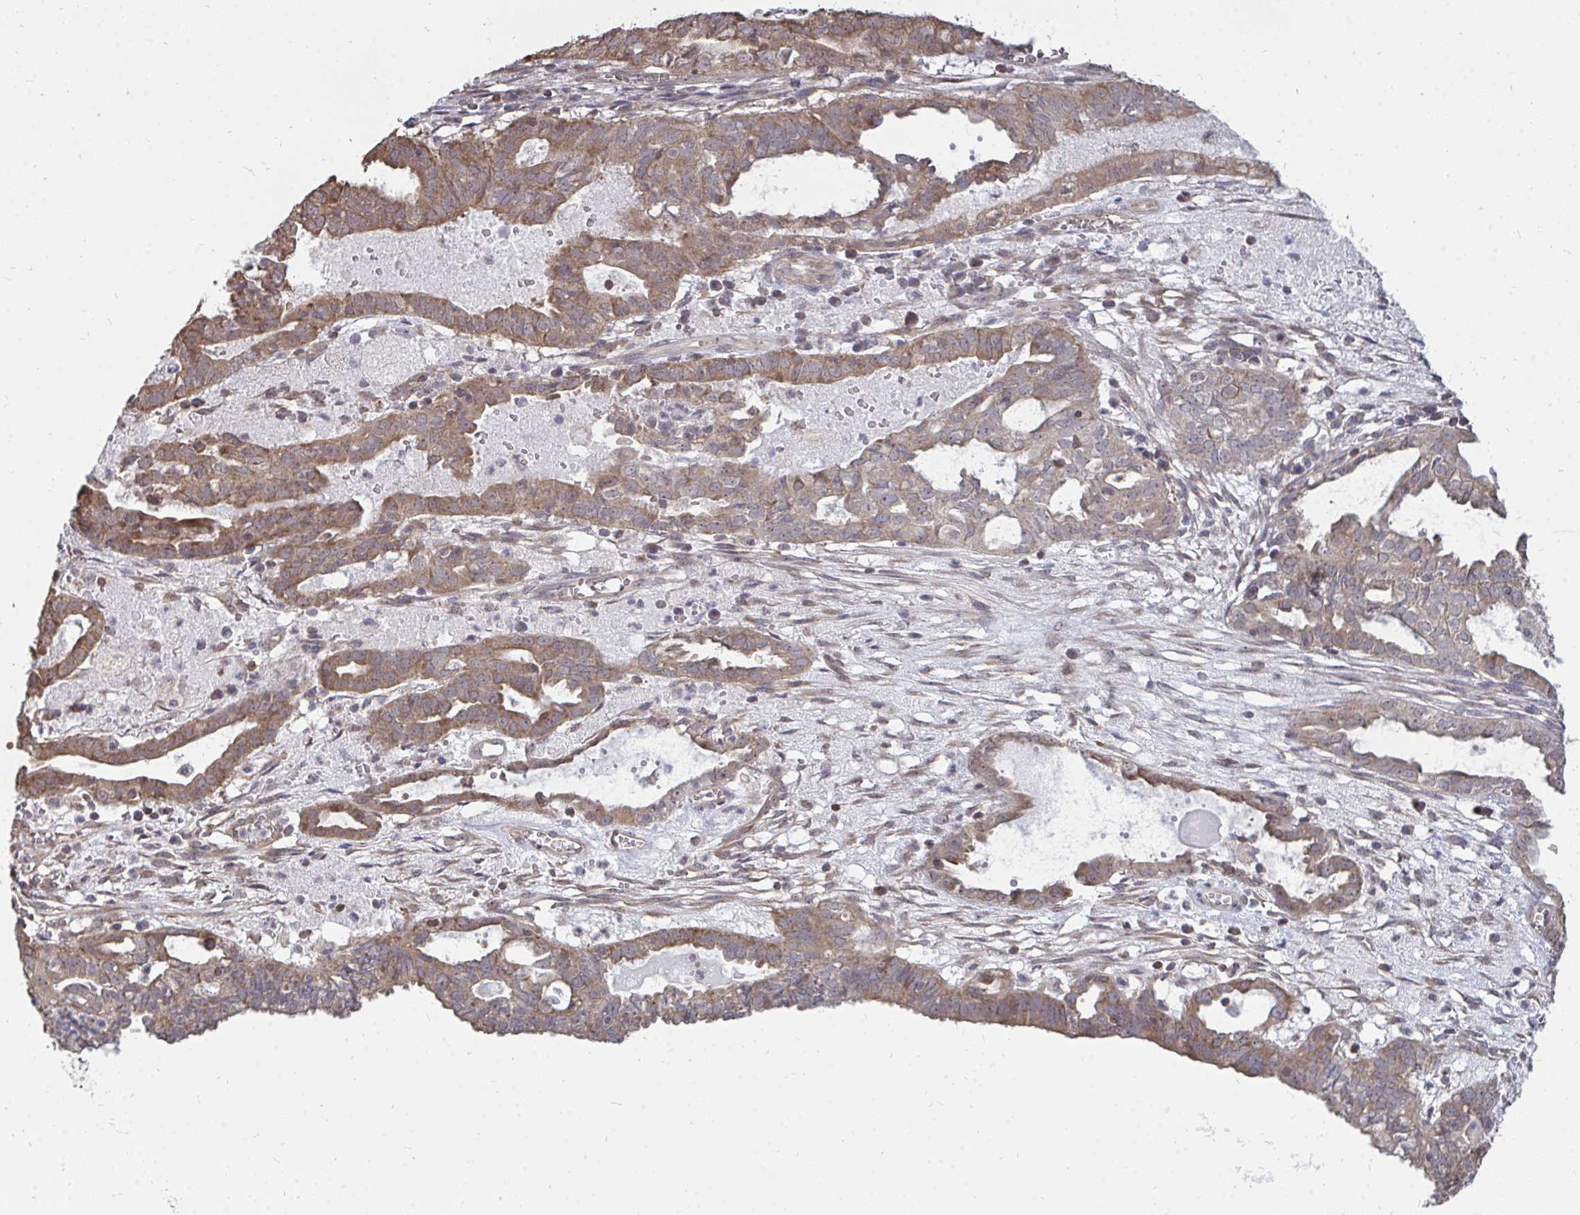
{"staining": {"intensity": "moderate", "quantity": ">75%", "location": "cytoplasmic/membranous"}, "tissue": "ovarian cancer", "cell_type": "Tumor cells", "image_type": "cancer", "snomed": [{"axis": "morphology", "description": "Carcinoma, endometroid"}, {"axis": "topography", "description": "Ovary"}], "caption": "A medium amount of moderate cytoplasmic/membranous staining is seen in about >75% of tumor cells in endometroid carcinoma (ovarian) tissue. (Stains: DAB in brown, nuclei in blue, Microscopy: brightfield microscopy at high magnification).", "gene": "DNAJA2", "patient": {"sex": "female", "age": 64}}